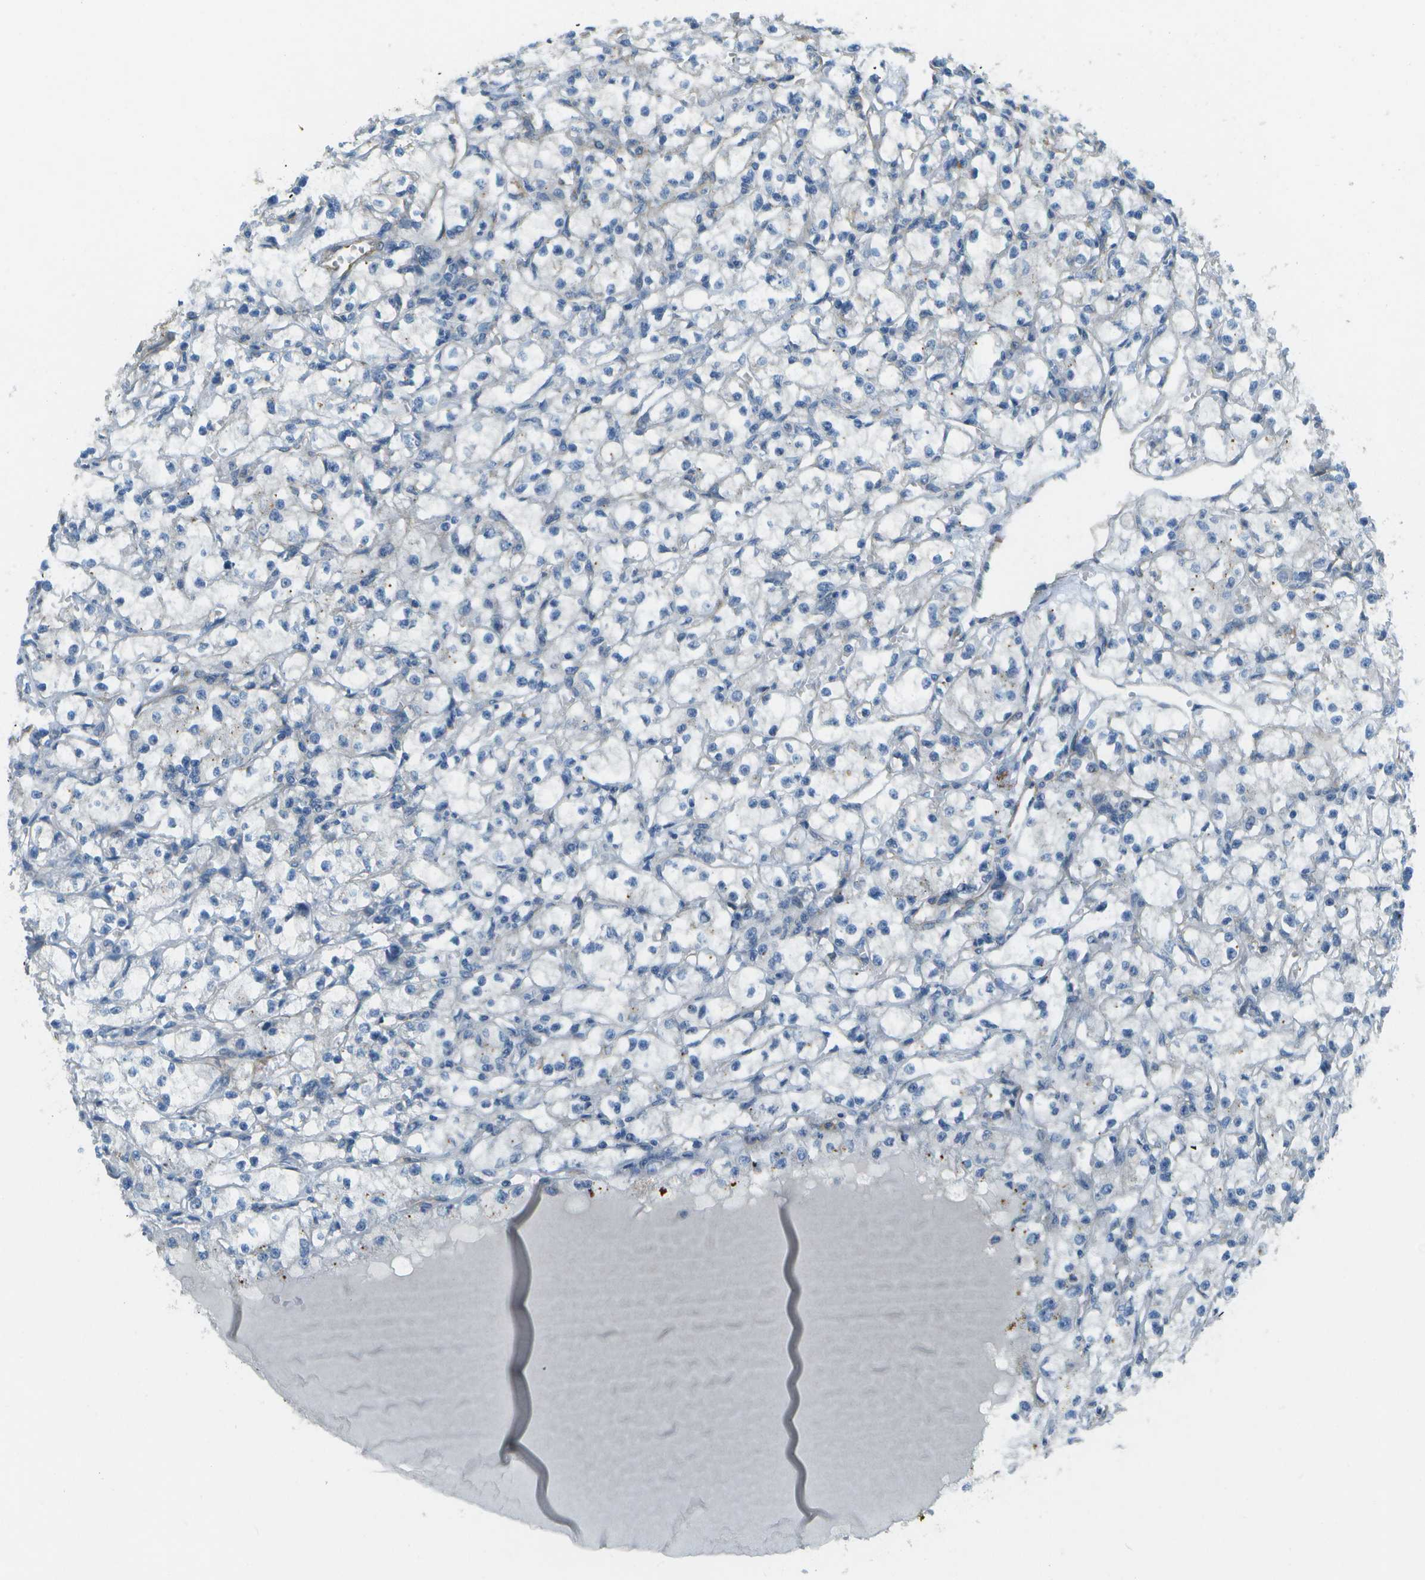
{"staining": {"intensity": "negative", "quantity": "none", "location": "none"}, "tissue": "renal cancer", "cell_type": "Tumor cells", "image_type": "cancer", "snomed": [{"axis": "morphology", "description": "Adenocarcinoma, NOS"}, {"axis": "topography", "description": "Kidney"}], "caption": "This is an IHC photomicrograph of human renal cancer. There is no staining in tumor cells.", "gene": "MYH11", "patient": {"sex": "male", "age": 56}}